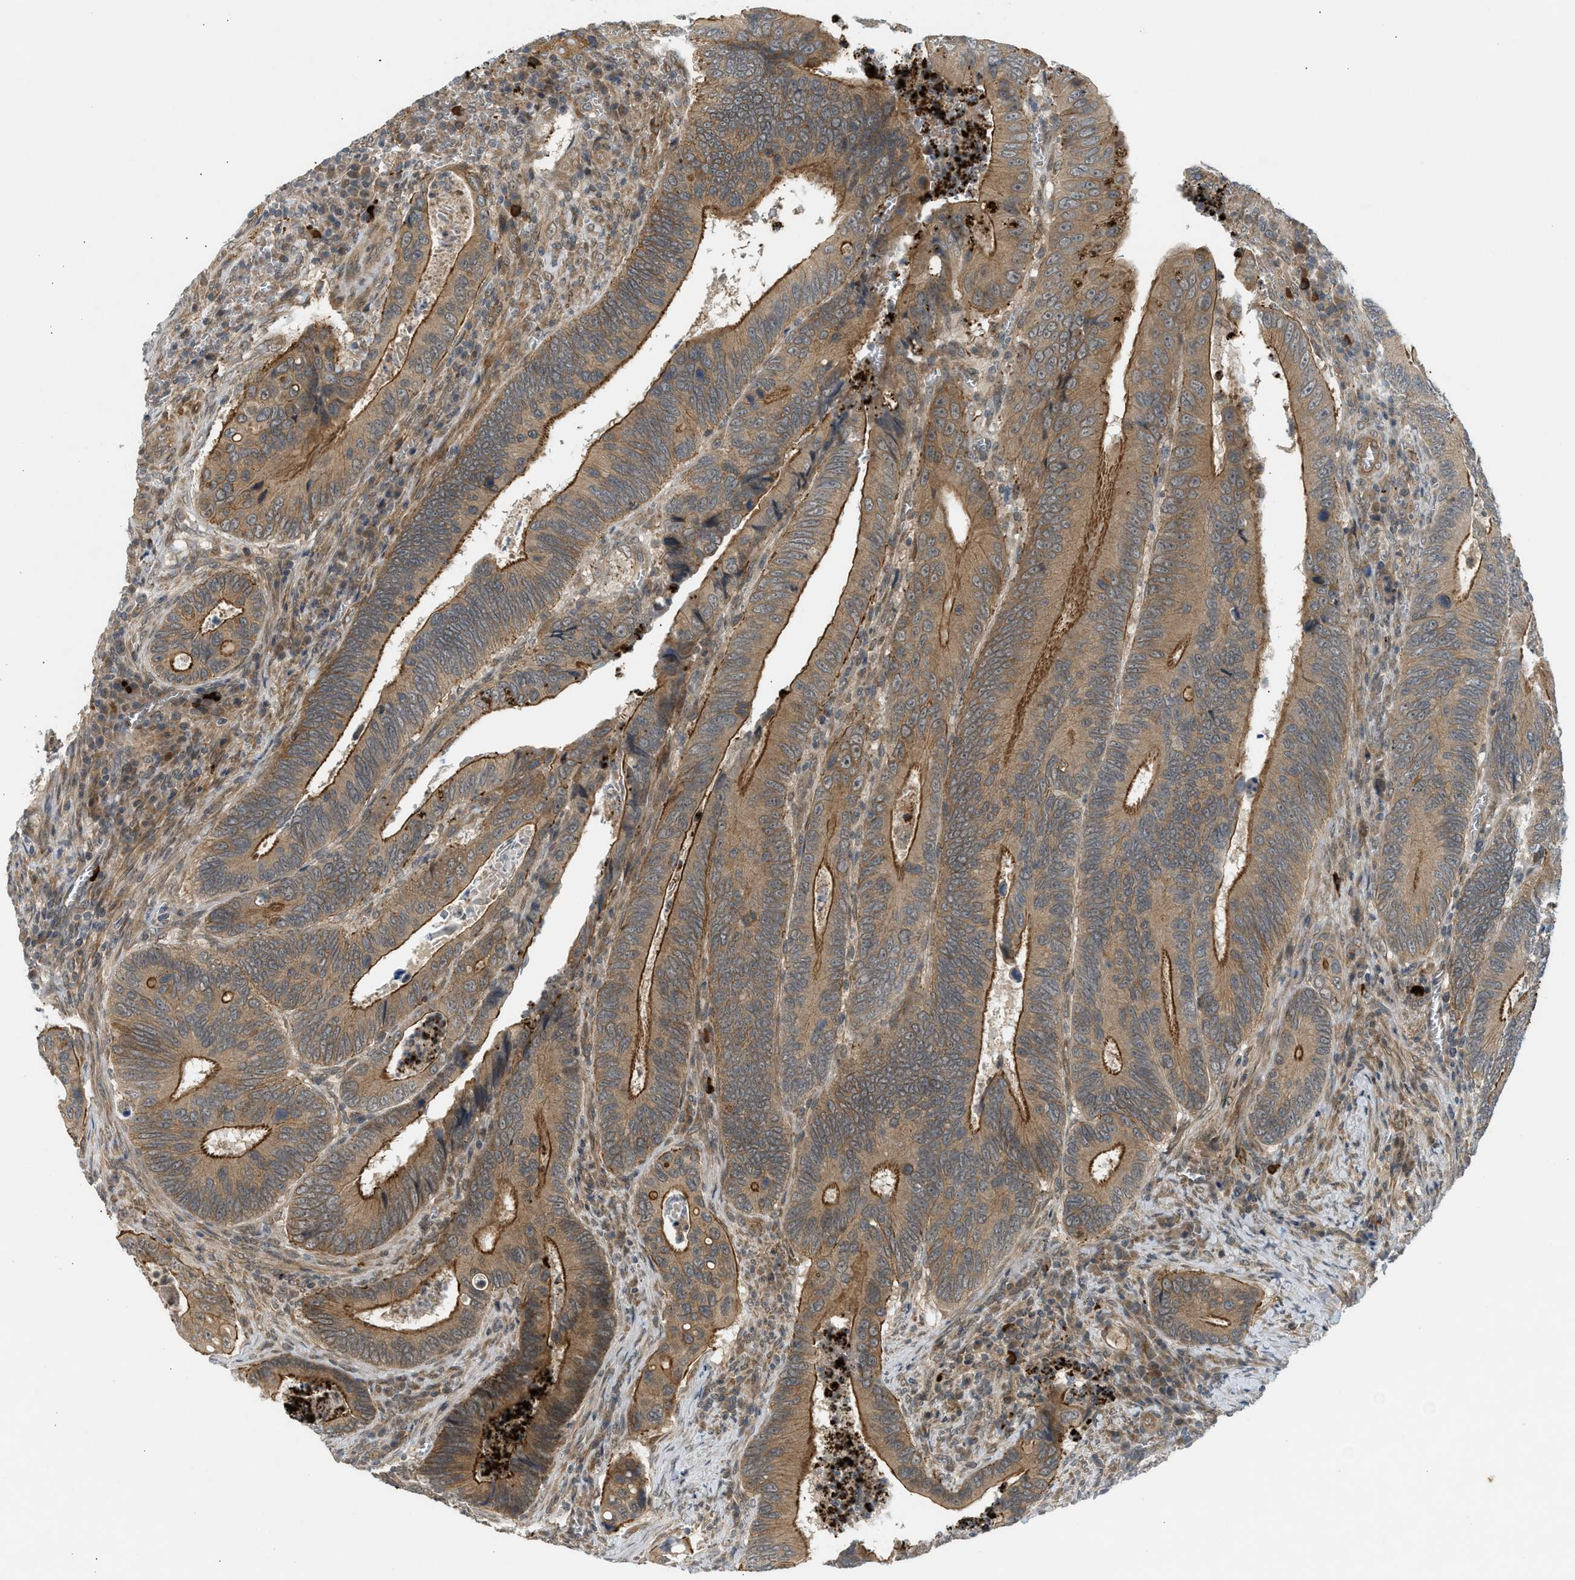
{"staining": {"intensity": "strong", "quantity": ">75%", "location": "cytoplasmic/membranous"}, "tissue": "colorectal cancer", "cell_type": "Tumor cells", "image_type": "cancer", "snomed": [{"axis": "morphology", "description": "Inflammation, NOS"}, {"axis": "morphology", "description": "Adenocarcinoma, NOS"}, {"axis": "topography", "description": "Colon"}], "caption": "This histopathology image displays adenocarcinoma (colorectal) stained with immunohistochemistry (IHC) to label a protein in brown. The cytoplasmic/membranous of tumor cells show strong positivity for the protein. Nuclei are counter-stained blue.", "gene": "ADCY8", "patient": {"sex": "male", "age": 72}}